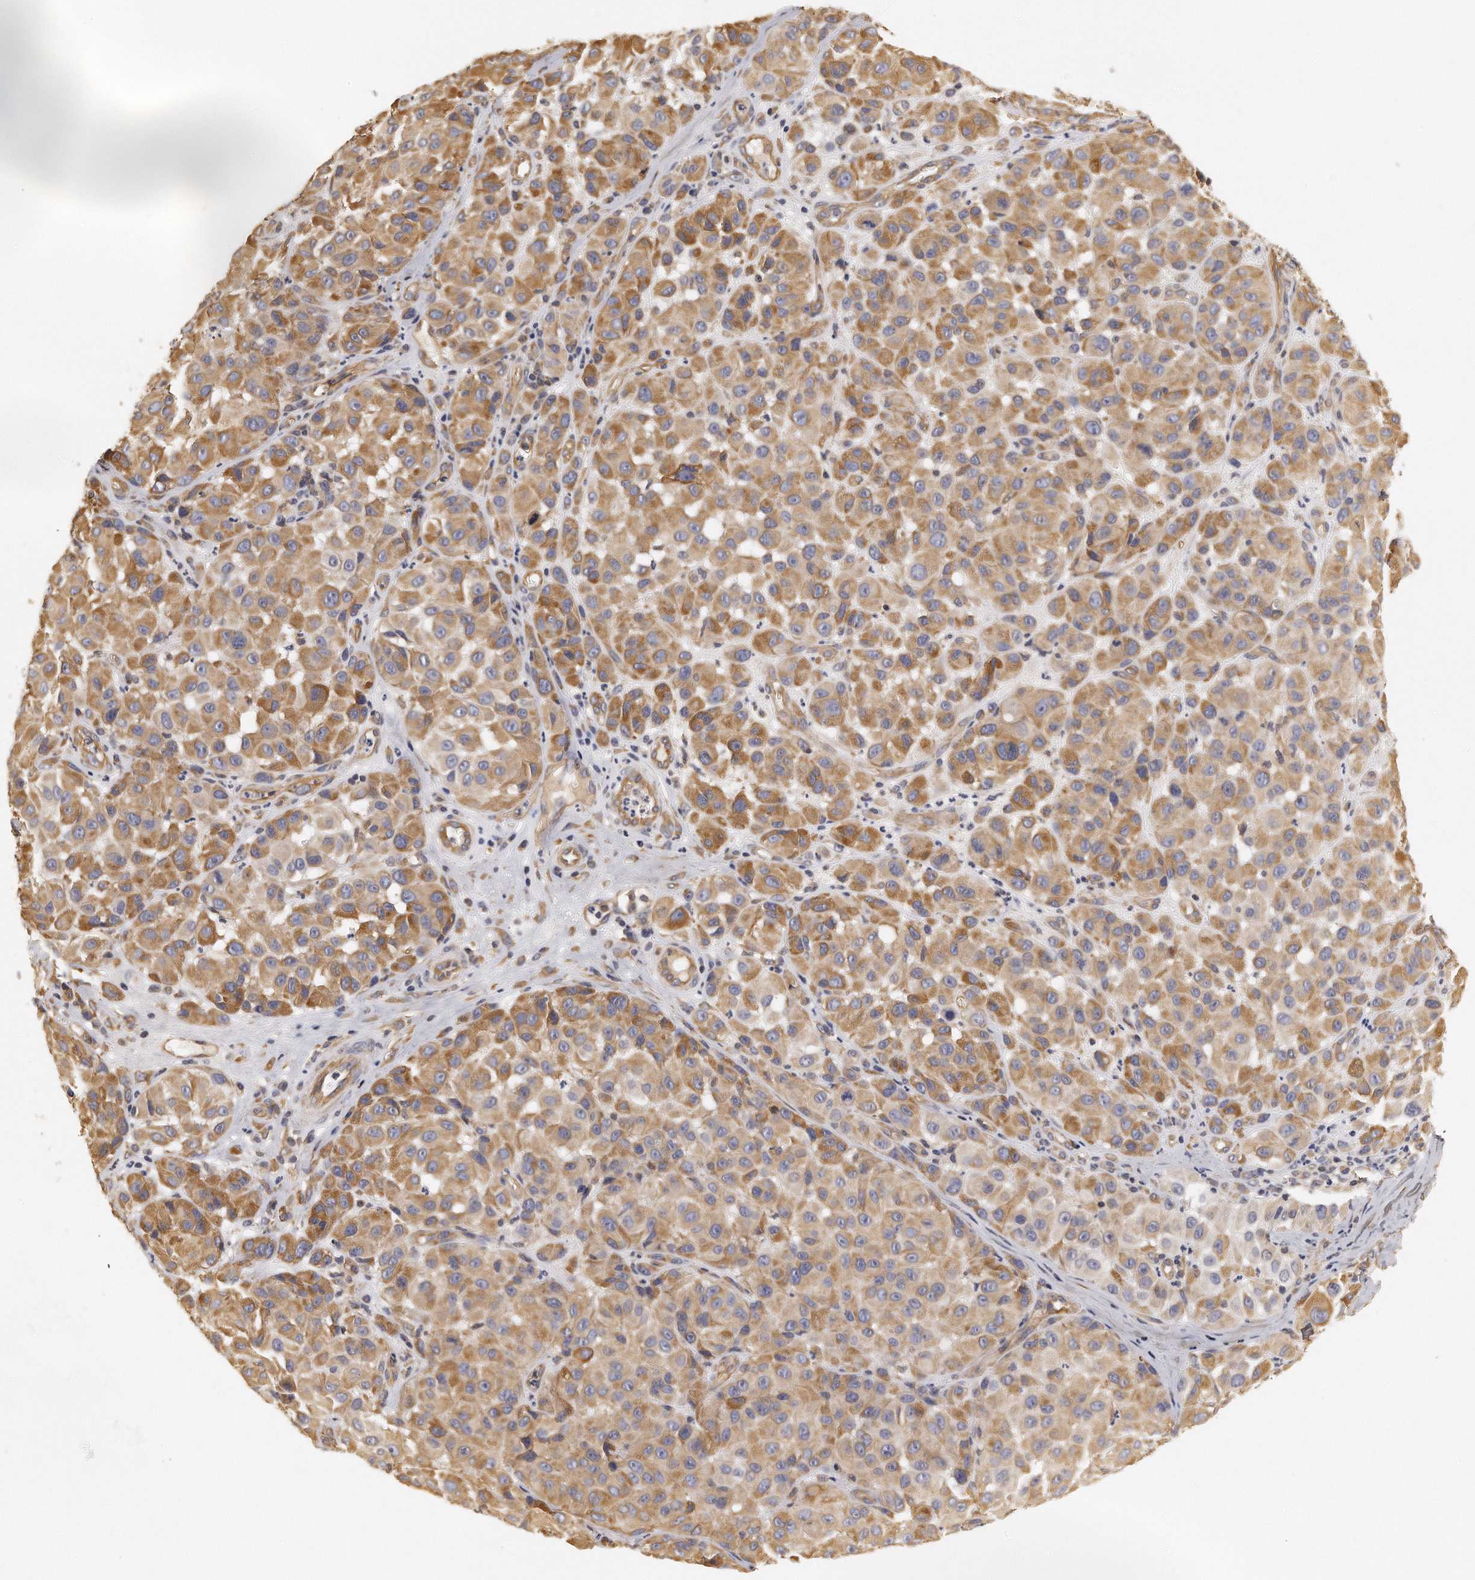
{"staining": {"intensity": "moderate", "quantity": ">75%", "location": "cytoplasmic/membranous"}, "tissue": "melanoma", "cell_type": "Tumor cells", "image_type": "cancer", "snomed": [{"axis": "morphology", "description": "Malignant melanoma, NOS"}, {"axis": "topography", "description": "Skin"}], "caption": "Malignant melanoma tissue shows moderate cytoplasmic/membranous staining in approximately >75% of tumor cells", "gene": "CHST7", "patient": {"sex": "female", "age": 21}}